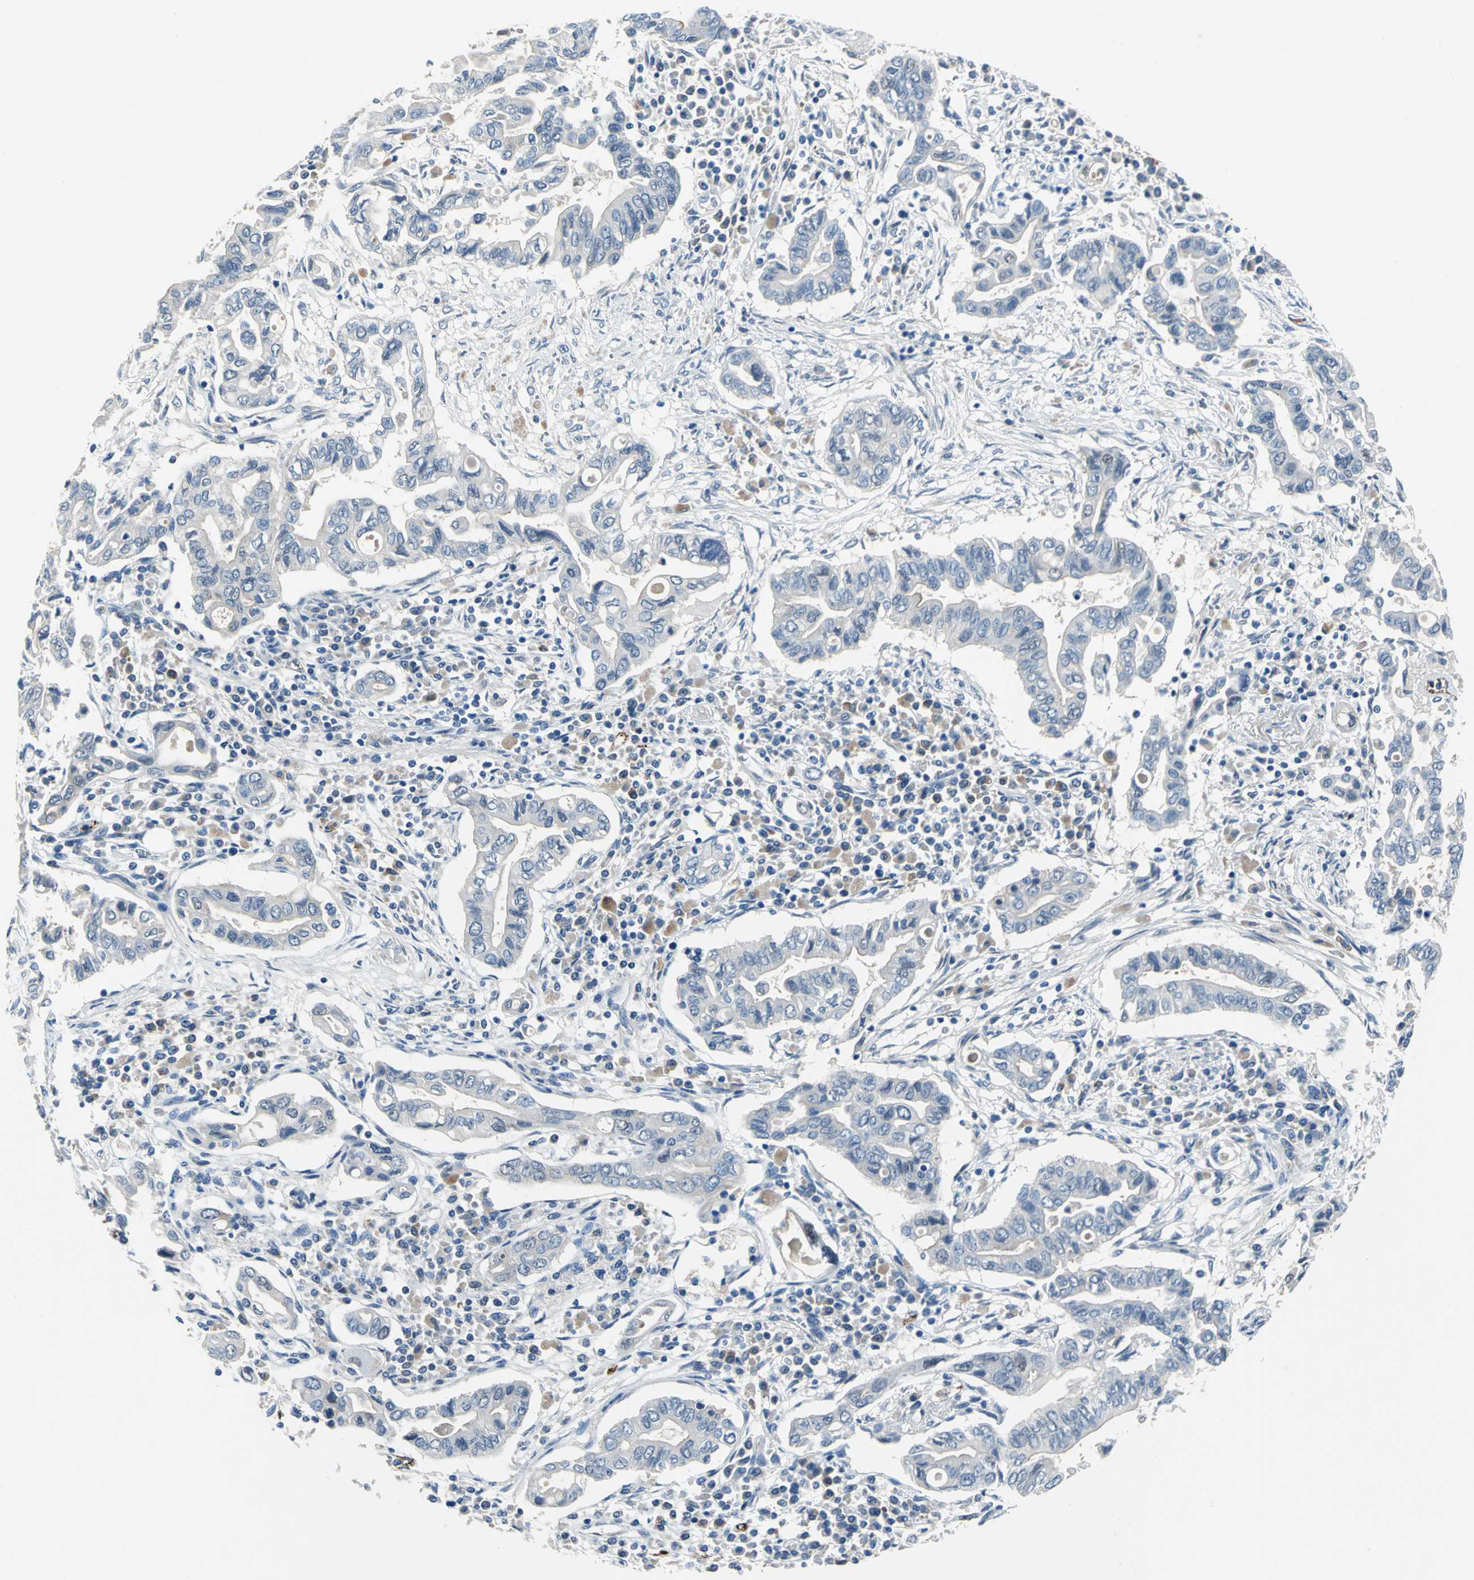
{"staining": {"intensity": "negative", "quantity": "none", "location": "none"}, "tissue": "pancreatic cancer", "cell_type": "Tumor cells", "image_type": "cancer", "snomed": [{"axis": "morphology", "description": "Adenocarcinoma, NOS"}, {"axis": "topography", "description": "Pancreas"}], "caption": "IHC of pancreatic adenocarcinoma shows no positivity in tumor cells.", "gene": "SELP", "patient": {"sex": "female", "age": 57}}